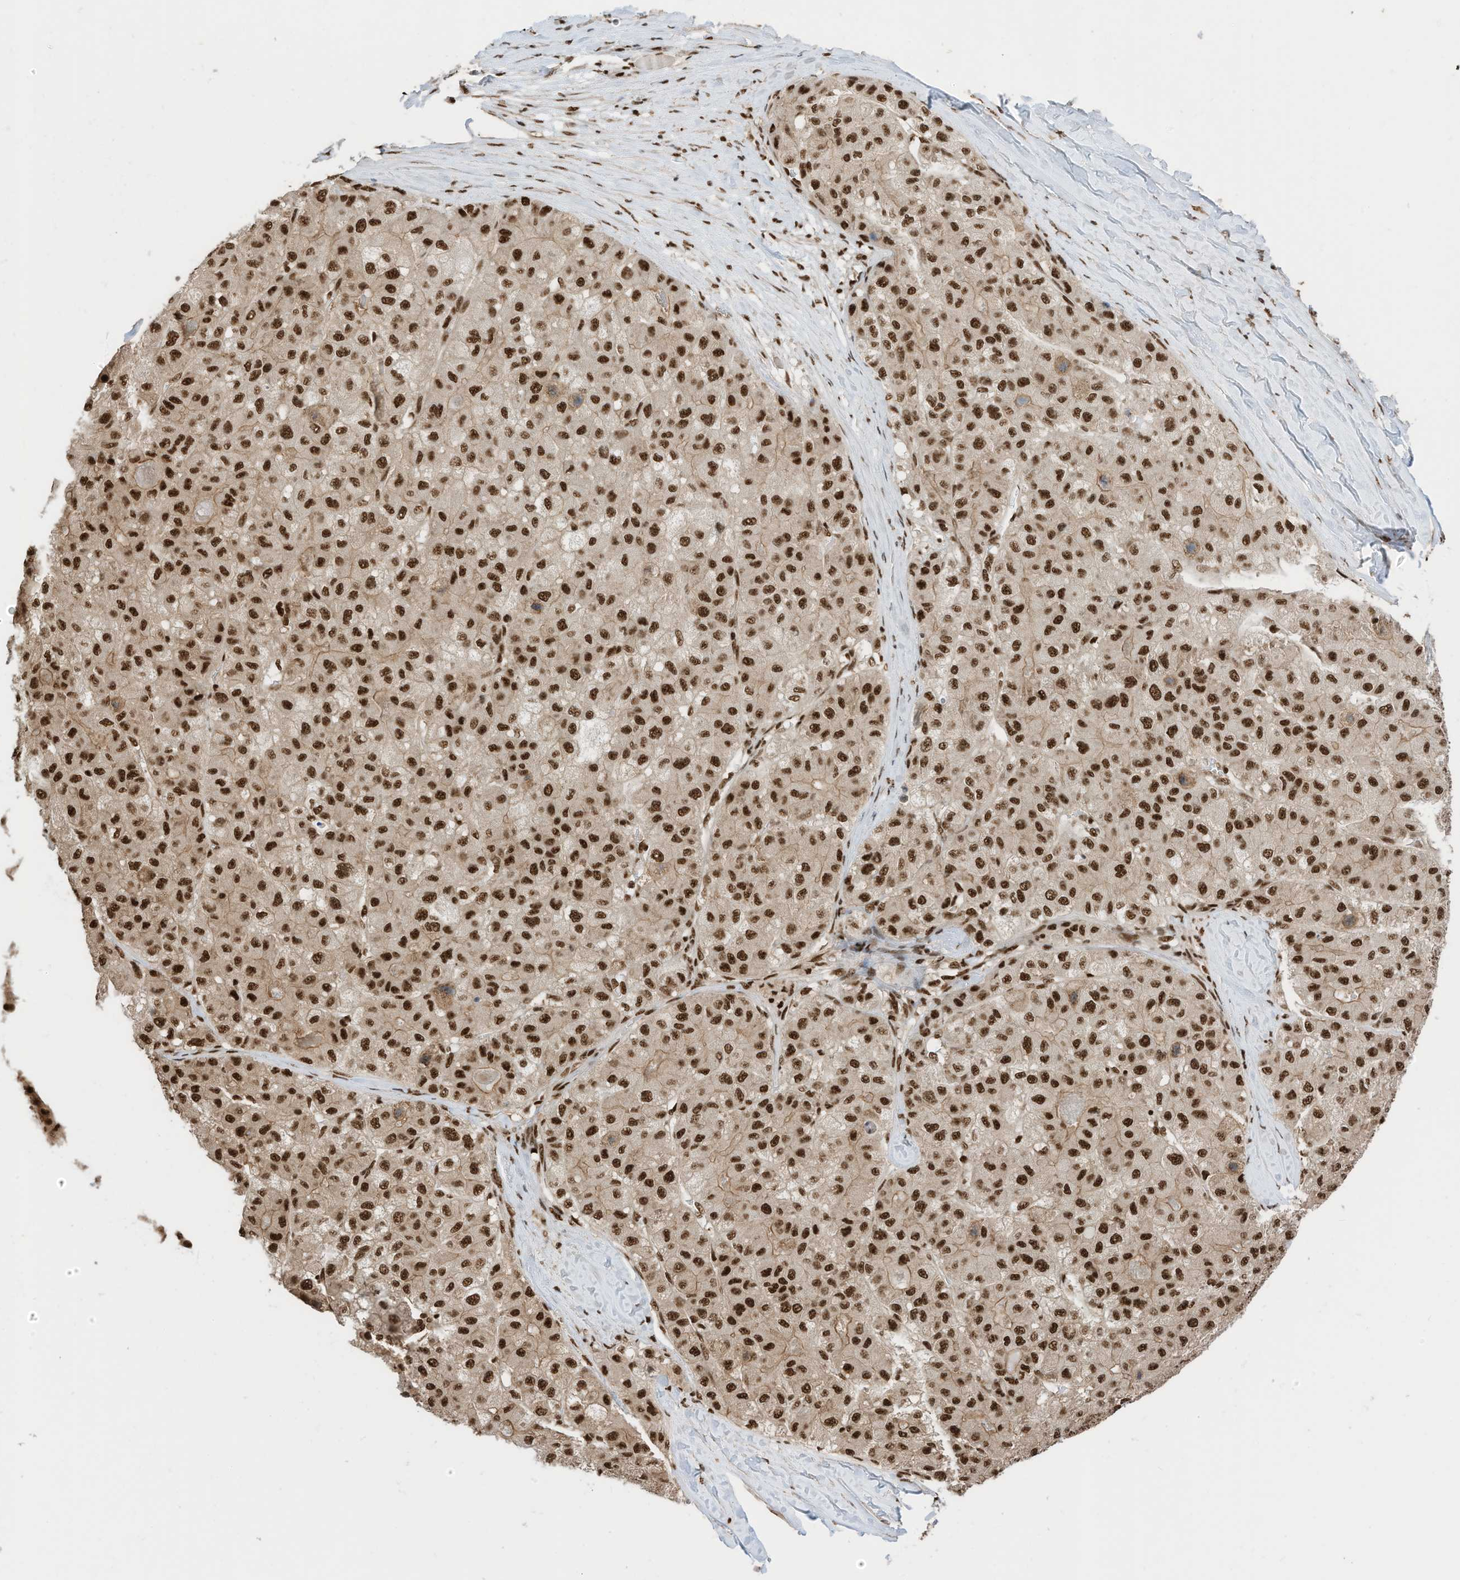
{"staining": {"intensity": "strong", "quantity": ">75%", "location": "nuclear"}, "tissue": "liver cancer", "cell_type": "Tumor cells", "image_type": "cancer", "snomed": [{"axis": "morphology", "description": "Carcinoma, Hepatocellular, NOS"}, {"axis": "topography", "description": "Liver"}], "caption": "Hepatocellular carcinoma (liver) stained with a protein marker exhibits strong staining in tumor cells.", "gene": "SF3A3", "patient": {"sex": "male", "age": 80}}